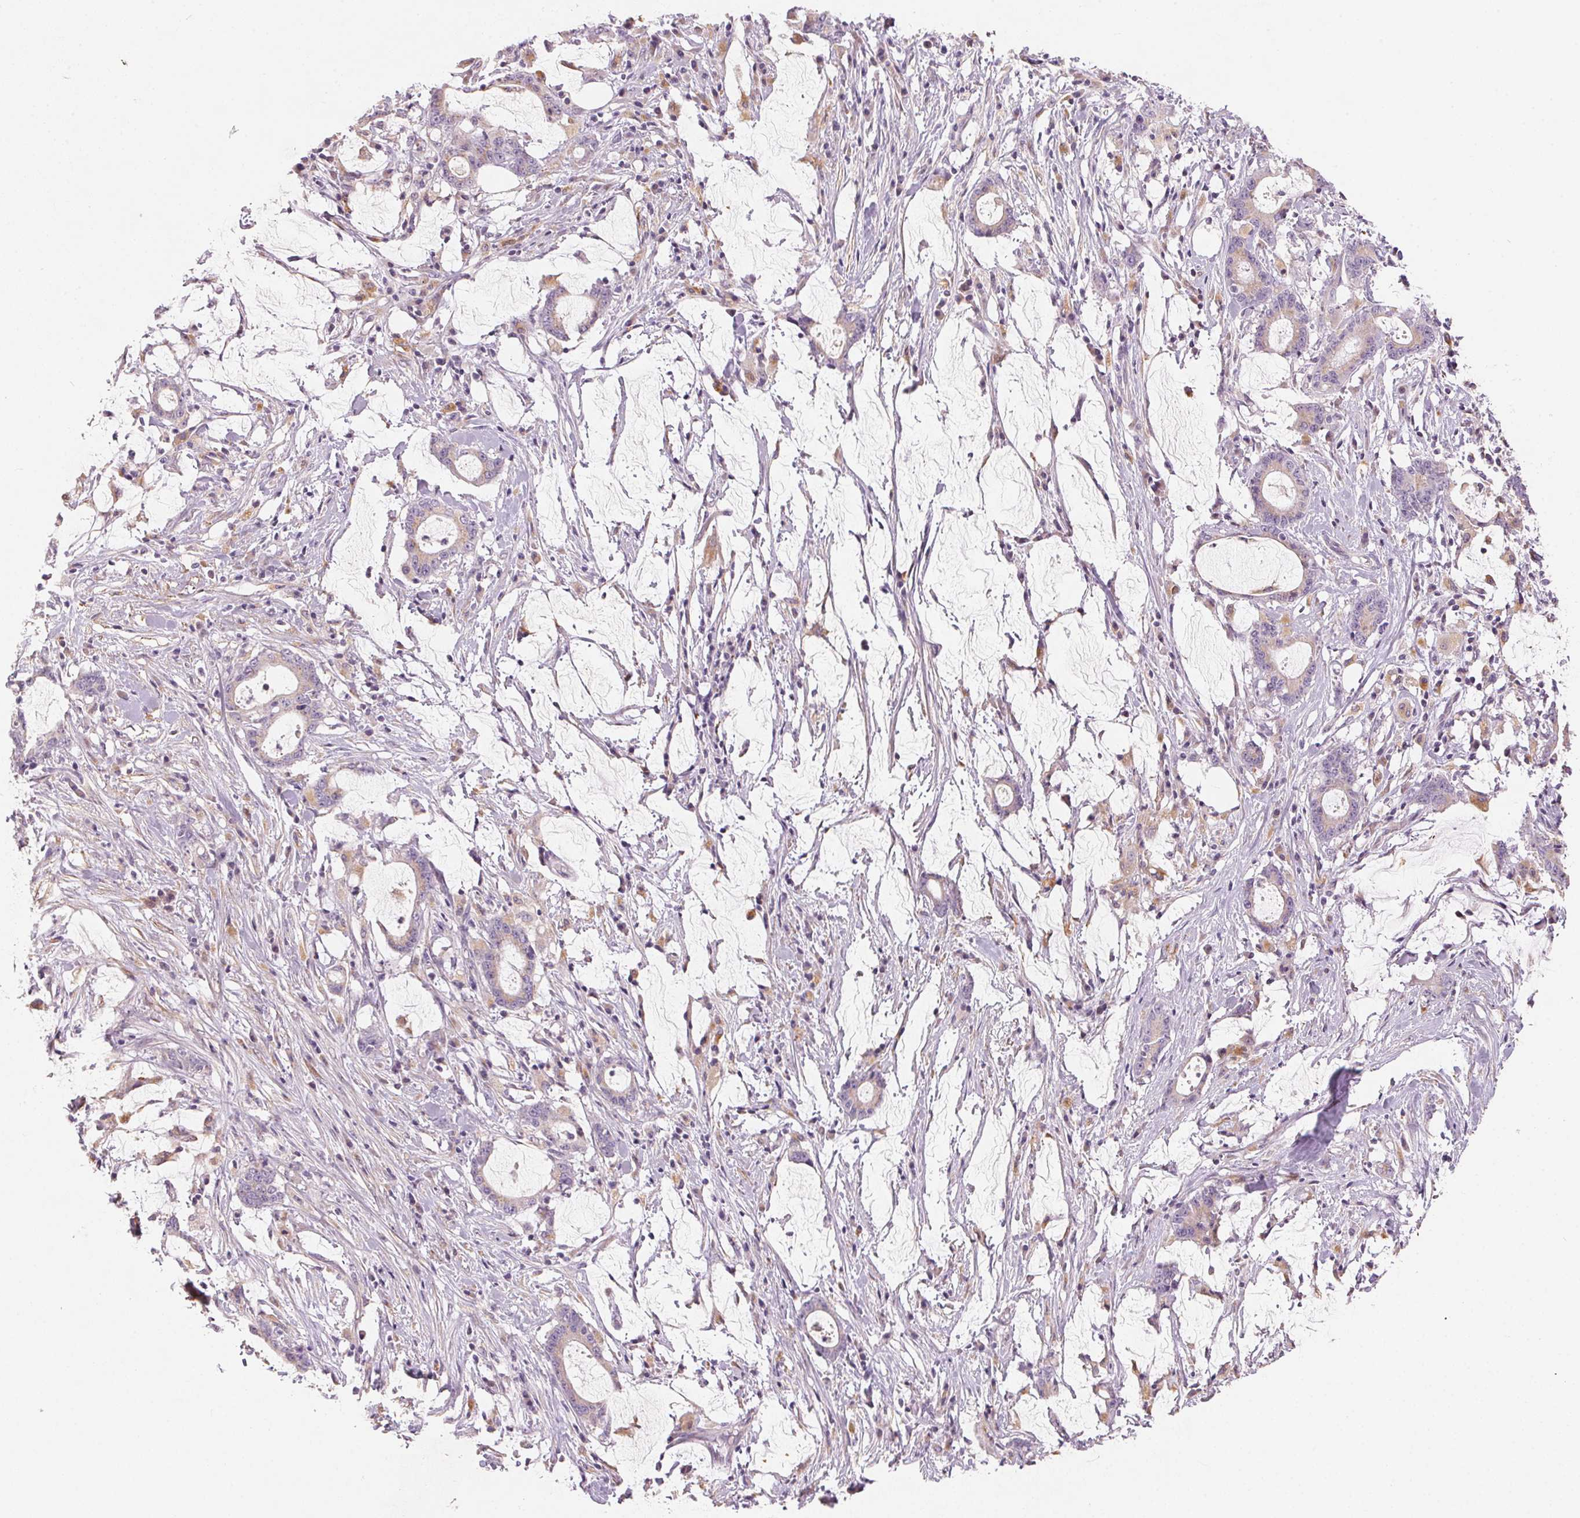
{"staining": {"intensity": "negative", "quantity": "none", "location": "none"}, "tissue": "stomach cancer", "cell_type": "Tumor cells", "image_type": "cancer", "snomed": [{"axis": "morphology", "description": "Adenocarcinoma, NOS"}, {"axis": "topography", "description": "Stomach, upper"}], "caption": "DAB (3,3'-diaminobenzidine) immunohistochemical staining of stomach adenocarcinoma exhibits no significant positivity in tumor cells. The staining was performed using DAB (3,3'-diaminobenzidine) to visualize the protein expression in brown, while the nuclei were stained in blue with hematoxylin (Magnification: 20x).", "gene": "DRAM2", "patient": {"sex": "male", "age": 68}}